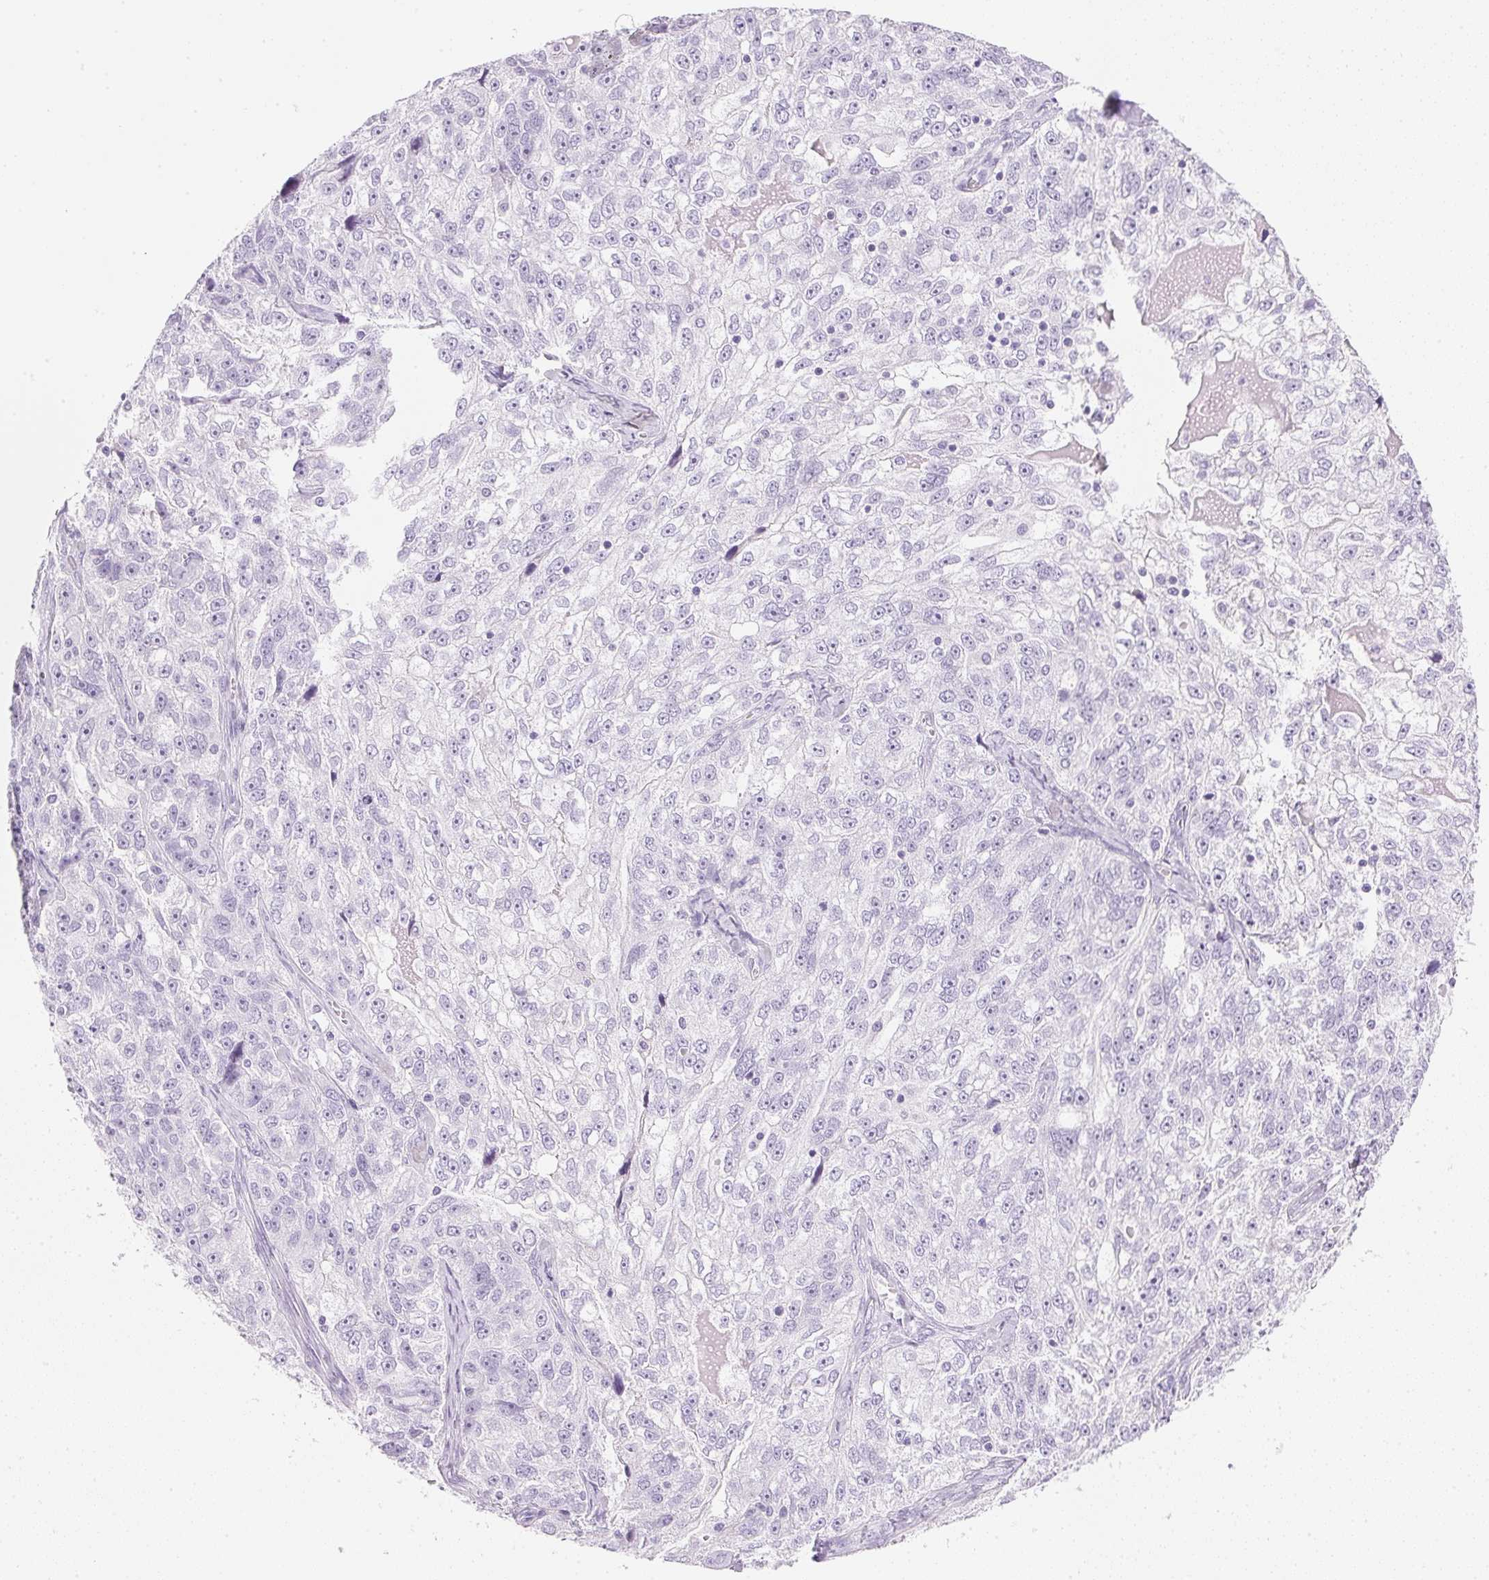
{"staining": {"intensity": "negative", "quantity": "none", "location": "none"}, "tissue": "ovarian cancer", "cell_type": "Tumor cells", "image_type": "cancer", "snomed": [{"axis": "morphology", "description": "Cystadenocarcinoma, serous, NOS"}, {"axis": "topography", "description": "Ovary"}], "caption": "Micrograph shows no protein staining in tumor cells of ovarian serous cystadenocarcinoma tissue.", "gene": "IGFBP1", "patient": {"sex": "female", "age": 51}}